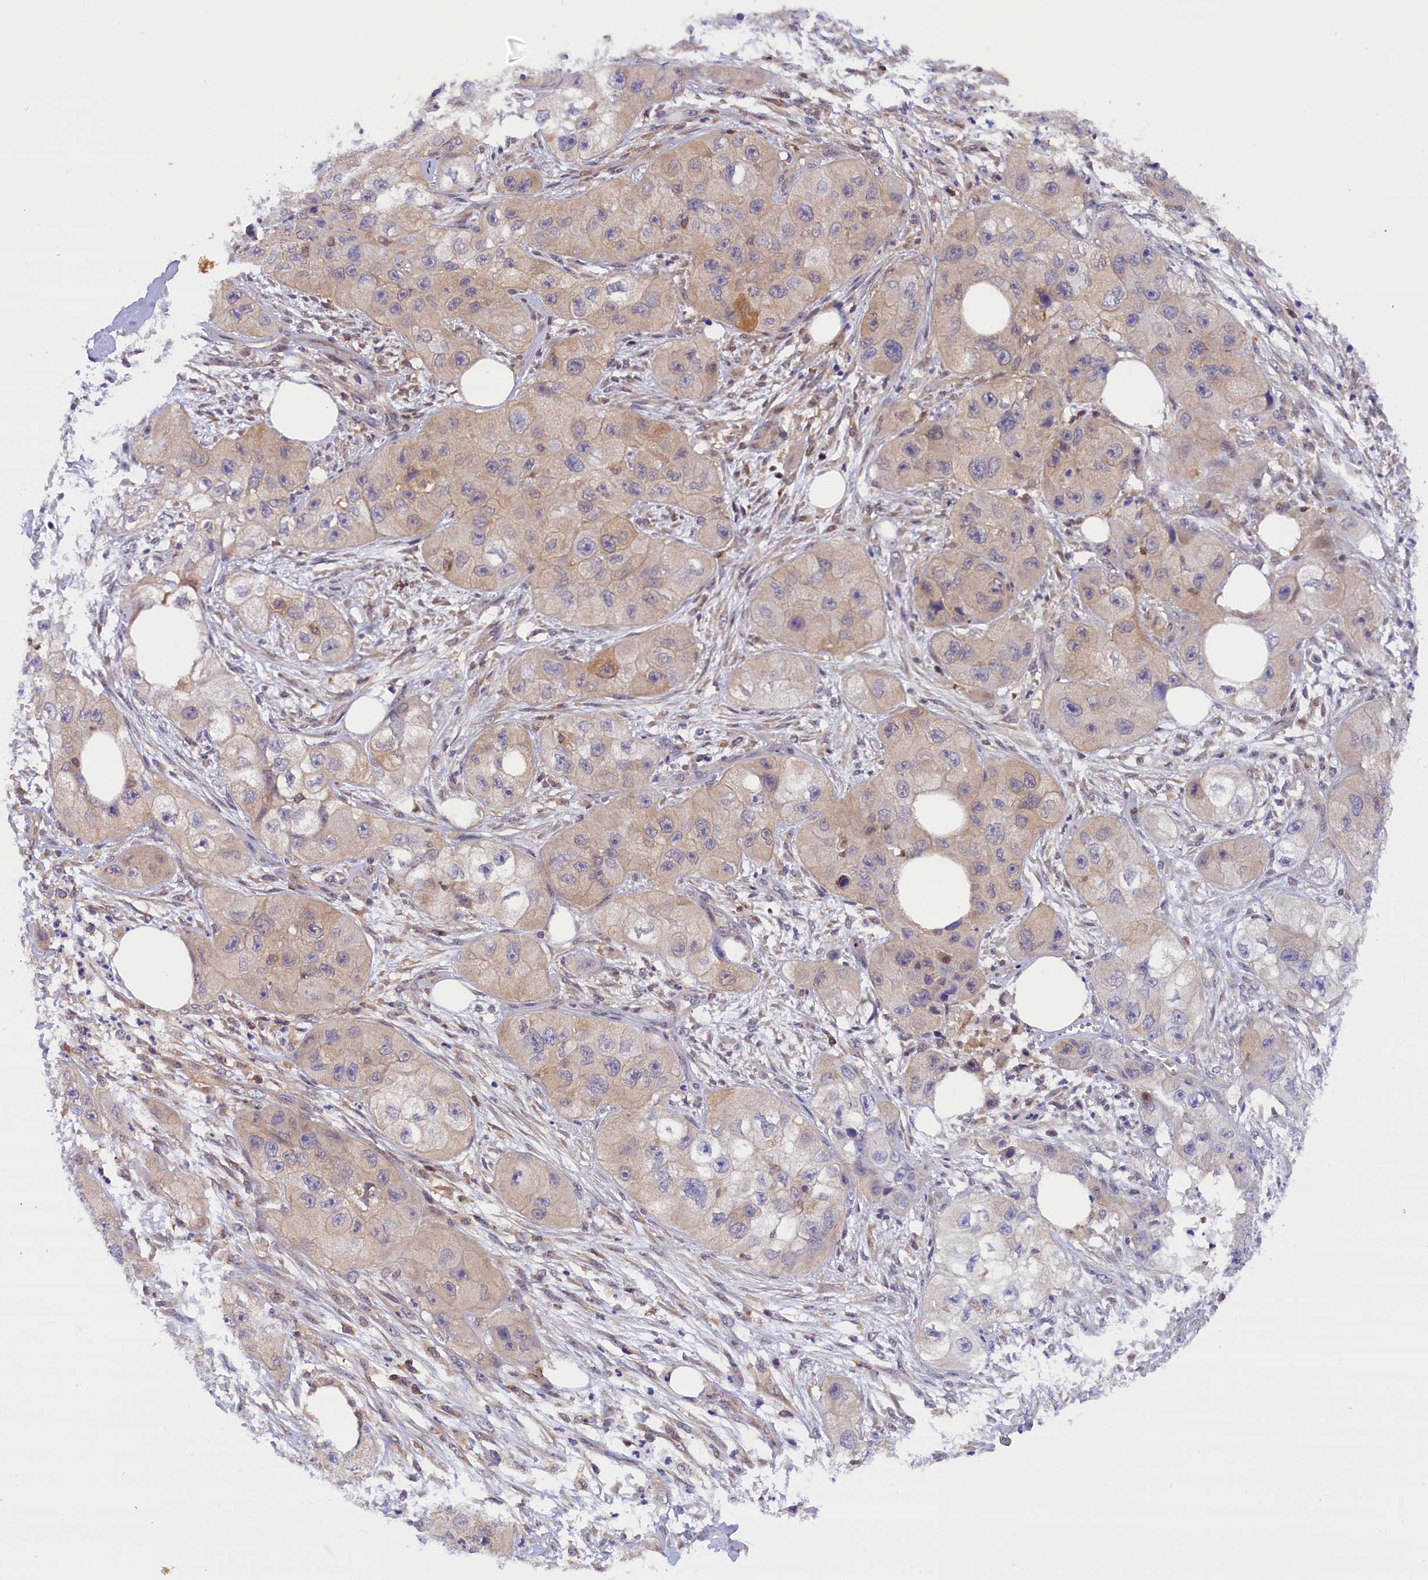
{"staining": {"intensity": "weak", "quantity": "25%-75%", "location": "cytoplasmic/membranous"}, "tissue": "skin cancer", "cell_type": "Tumor cells", "image_type": "cancer", "snomed": [{"axis": "morphology", "description": "Squamous cell carcinoma, NOS"}, {"axis": "topography", "description": "Skin"}, {"axis": "topography", "description": "Subcutis"}], "caption": "Weak cytoplasmic/membranous protein staining is seen in approximately 25%-75% of tumor cells in skin squamous cell carcinoma.", "gene": "TBCB", "patient": {"sex": "male", "age": 73}}